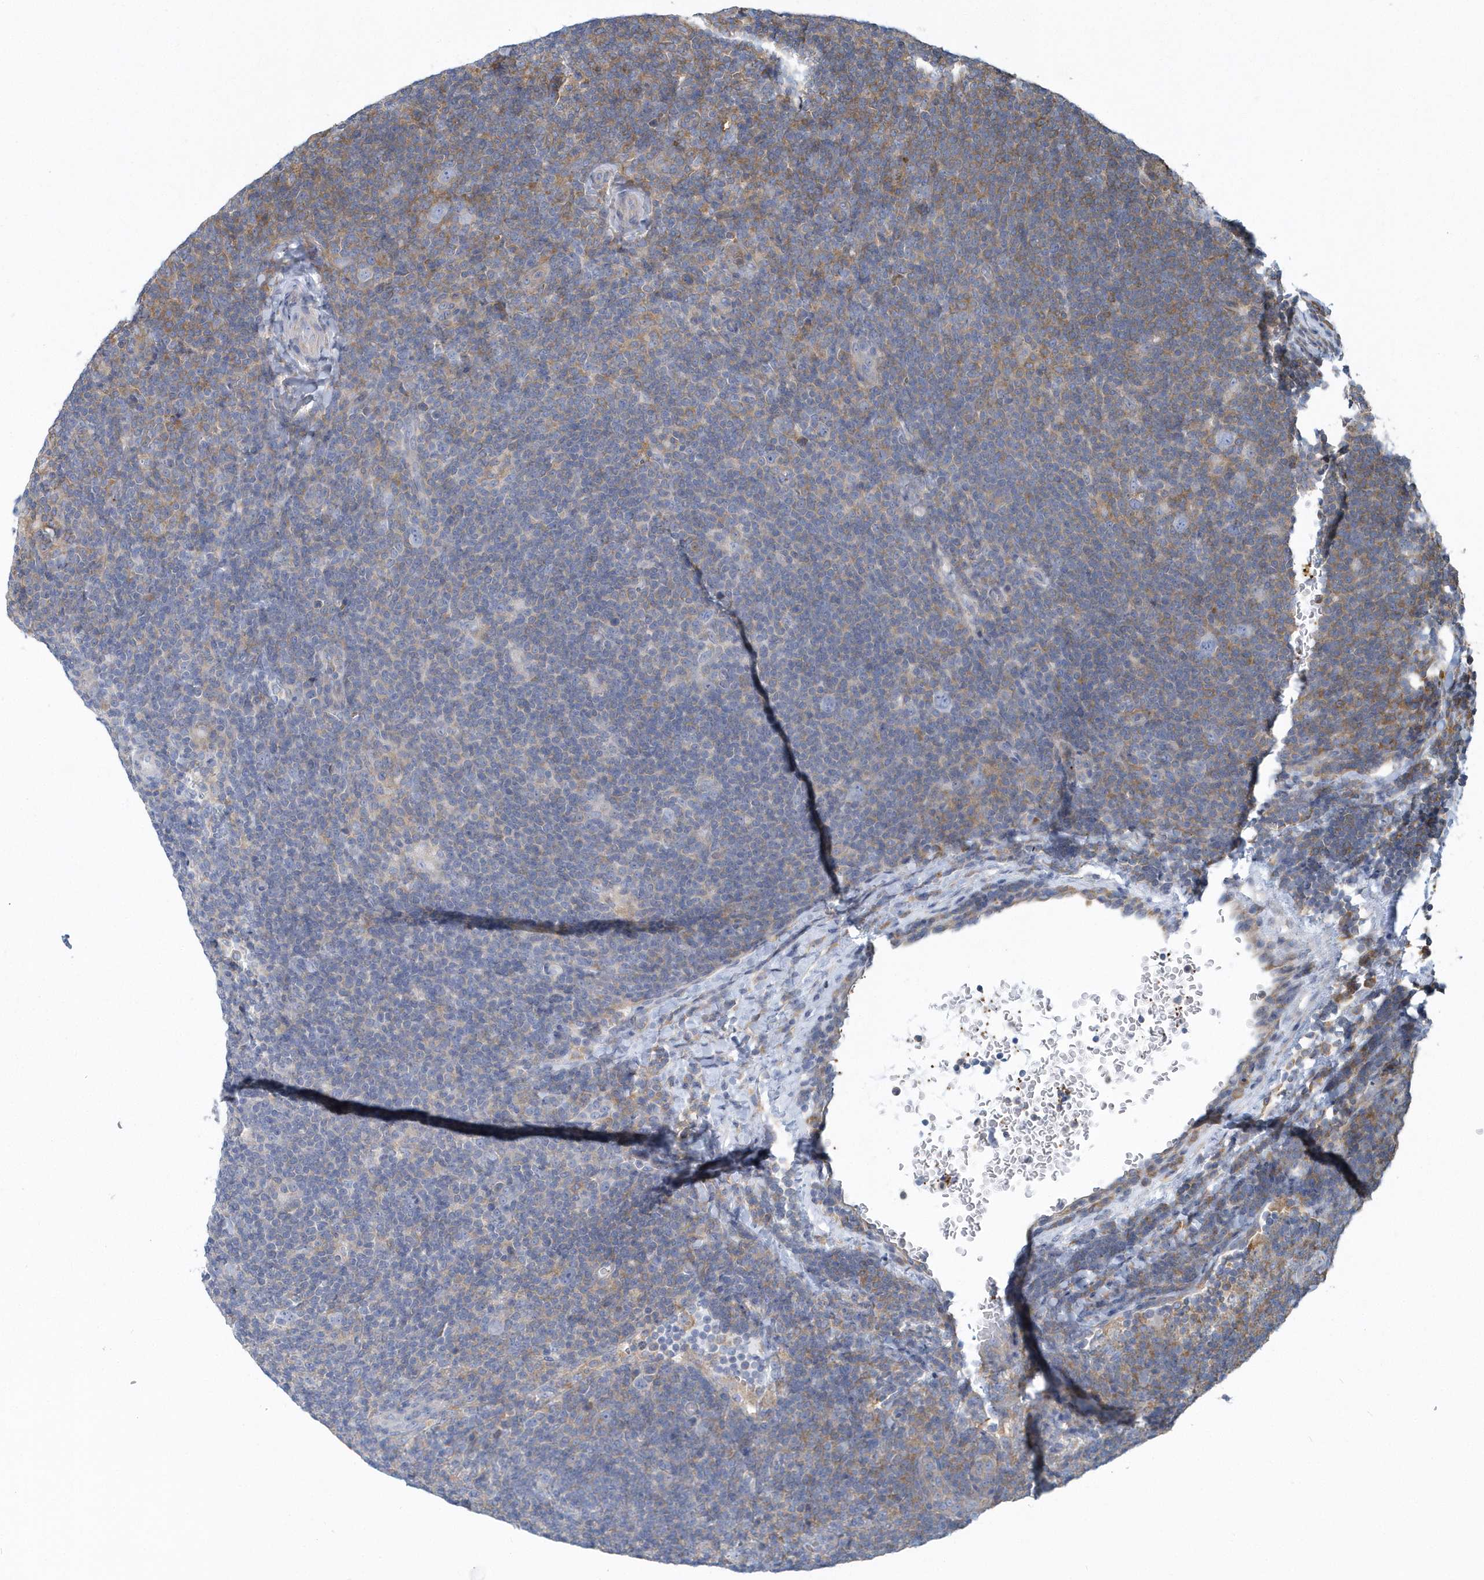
{"staining": {"intensity": "negative", "quantity": "none", "location": "none"}, "tissue": "lymphoma", "cell_type": "Tumor cells", "image_type": "cancer", "snomed": [{"axis": "morphology", "description": "Hodgkin's disease, NOS"}, {"axis": "topography", "description": "Lymph node"}], "caption": "This is an immunohistochemistry photomicrograph of human lymphoma. There is no staining in tumor cells.", "gene": "ARAP2", "patient": {"sex": "female", "age": 57}}